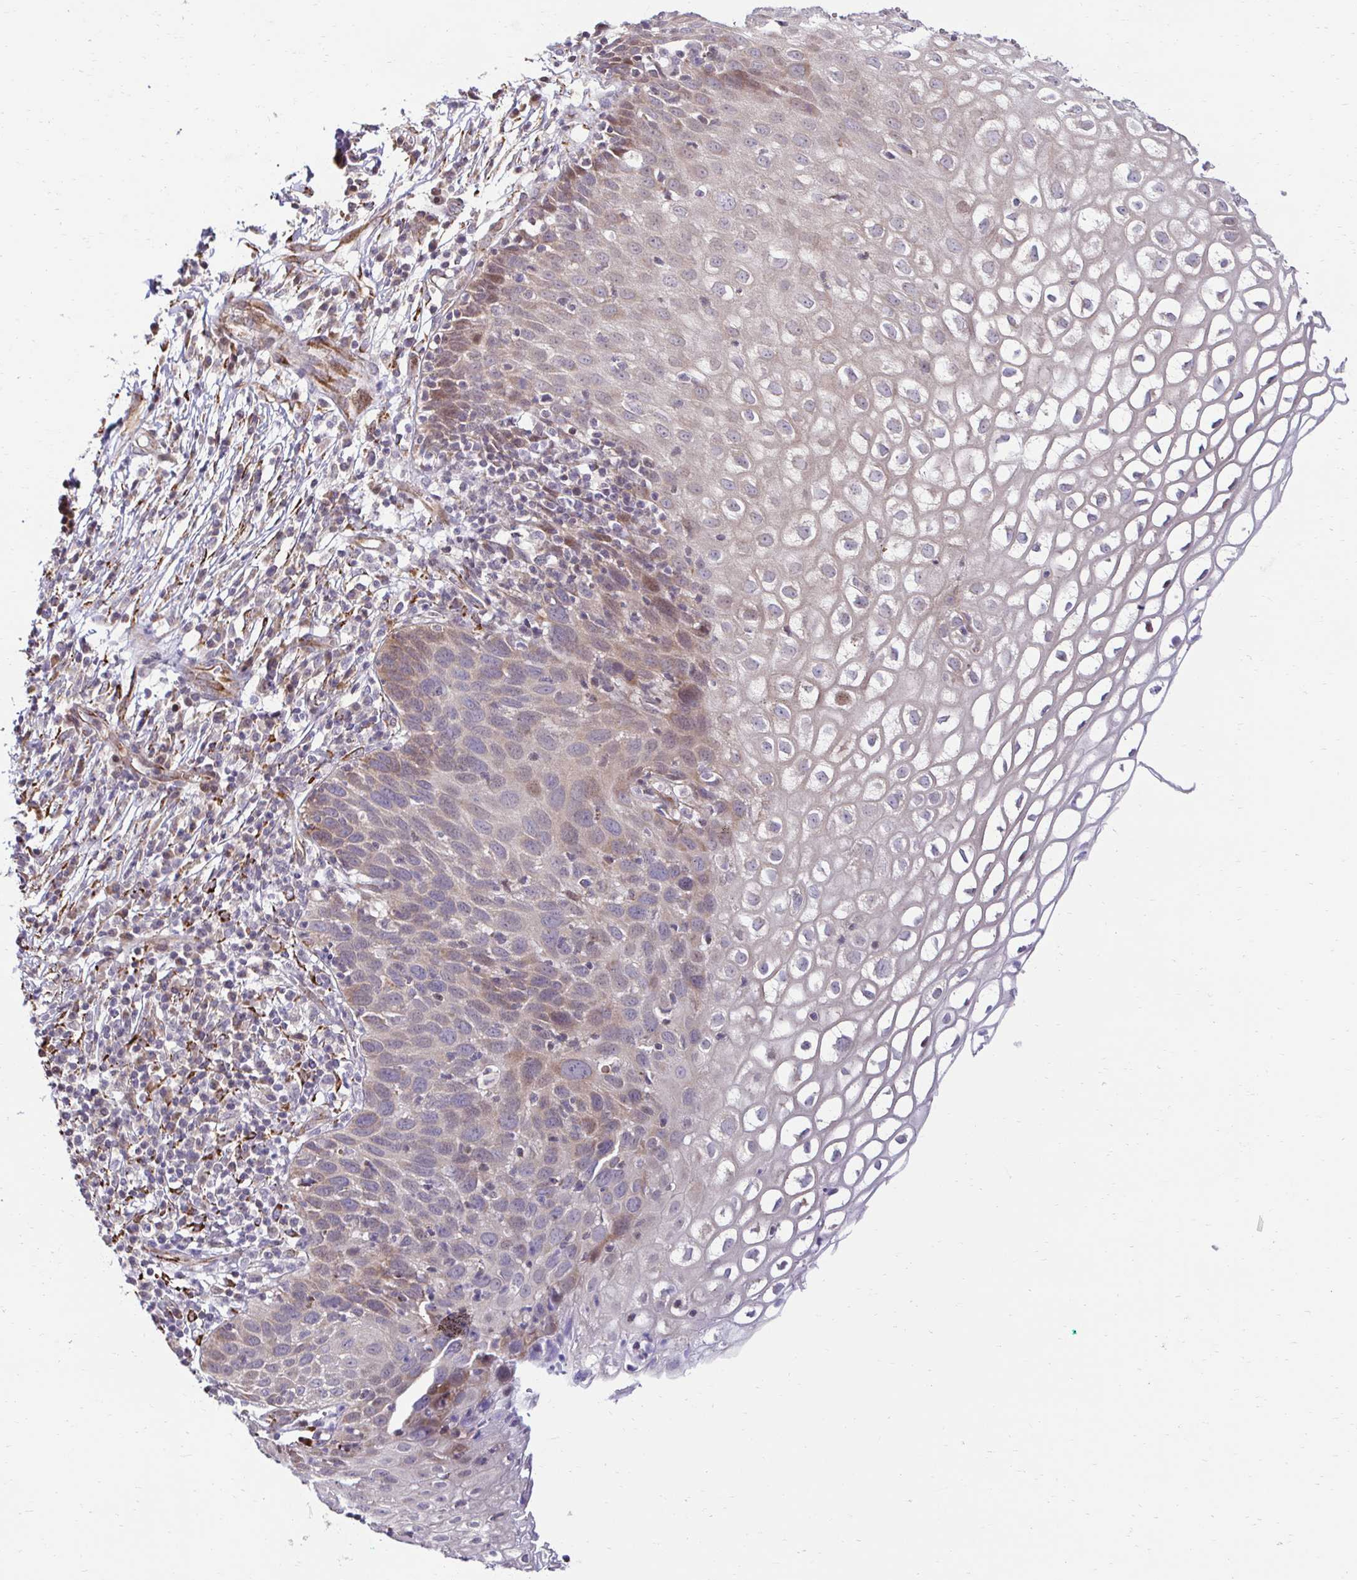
{"staining": {"intensity": "moderate", "quantity": "25%-75%", "location": "cytoplasmic/membranous"}, "tissue": "cervix", "cell_type": "Glandular cells", "image_type": "normal", "snomed": [{"axis": "morphology", "description": "Normal tissue, NOS"}, {"axis": "topography", "description": "Cervix"}], "caption": "Protein analysis of normal cervix displays moderate cytoplasmic/membranous staining in about 25%-75% of glandular cells.", "gene": "HPS1", "patient": {"sex": "female", "age": 36}}